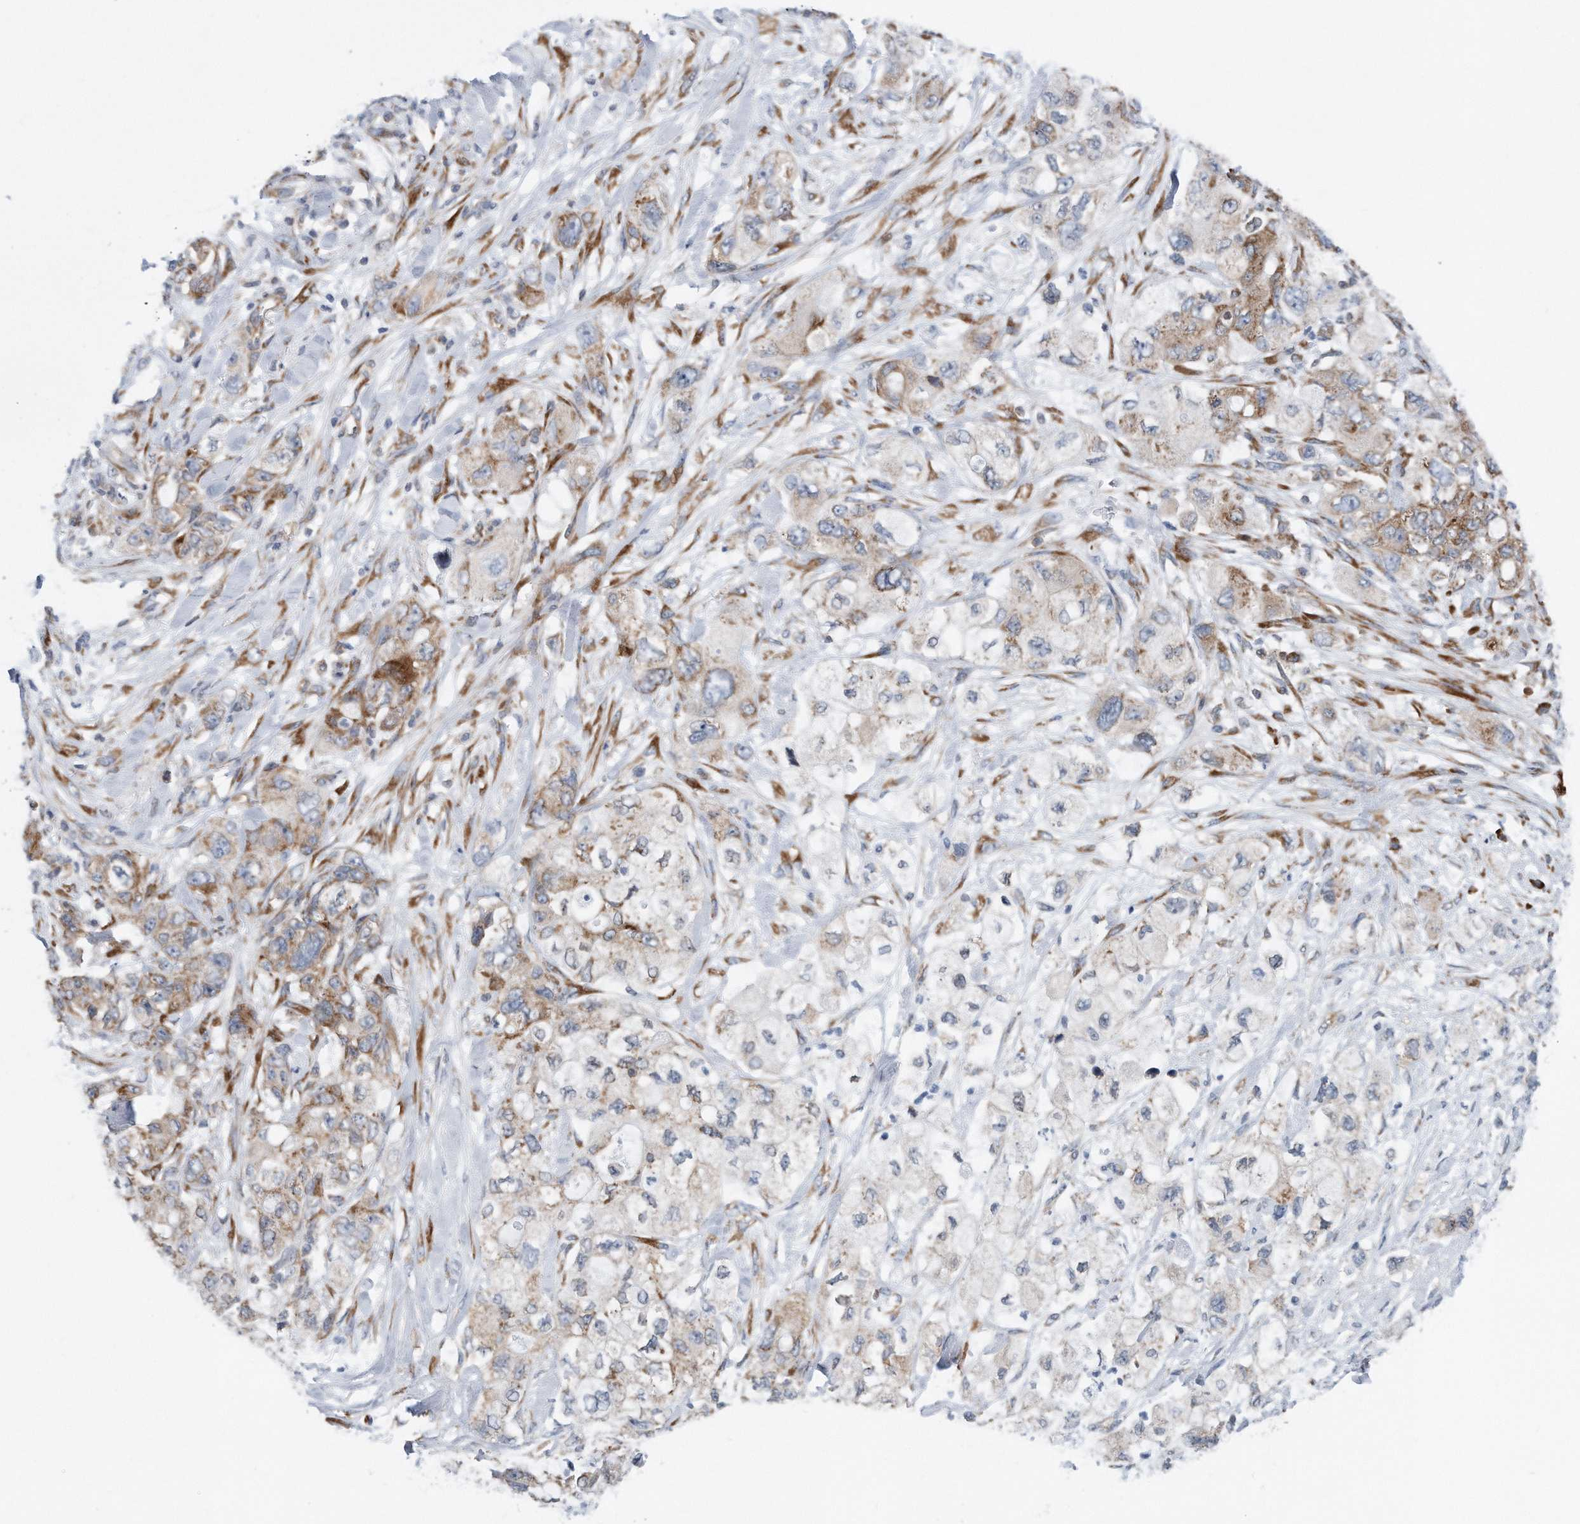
{"staining": {"intensity": "moderate", "quantity": "25%-75%", "location": "cytoplasmic/membranous"}, "tissue": "pancreatic cancer", "cell_type": "Tumor cells", "image_type": "cancer", "snomed": [{"axis": "morphology", "description": "Adenocarcinoma, NOS"}, {"axis": "topography", "description": "Pancreas"}], "caption": "This photomicrograph shows adenocarcinoma (pancreatic) stained with IHC to label a protein in brown. The cytoplasmic/membranous of tumor cells show moderate positivity for the protein. Nuclei are counter-stained blue.", "gene": "RPL26L1", "patient": {"sex": "female", "age": 73}}